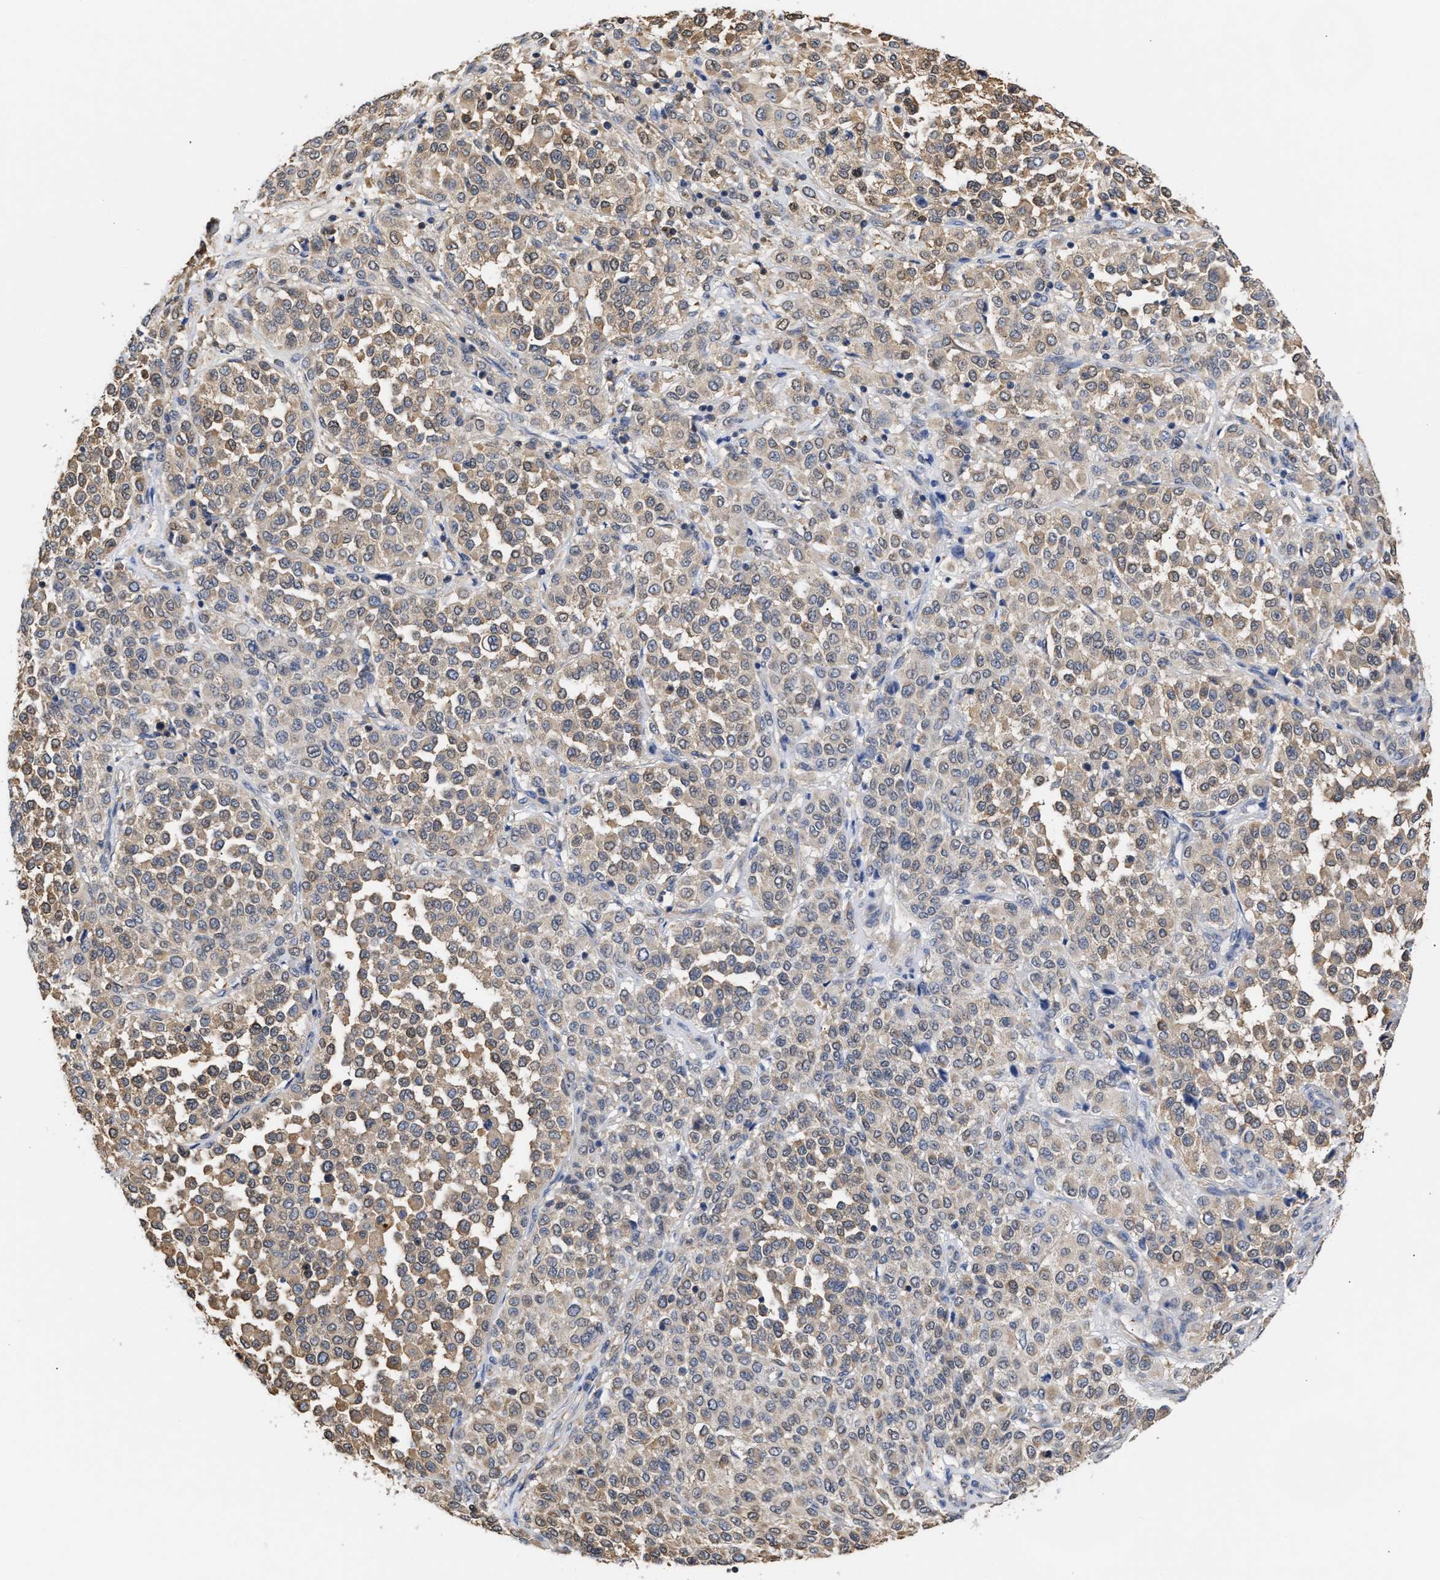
{"staining": {"intensity": "weak", "quantity": "25%-75%", "location": "cytoplasmic/membranous"}, "tissue": "melanoma", "cell_type": "Tumor cells", "image_type": "cancer", "snomed": [{"axis": "morphology", "description": "Malignant melanoma, Metastatic site"}, {"axis": "topography", "description": "Pancreas"}], "caption": "There is low levels of weak cytoplasmic/membranous positivity in tumor cells of malignant melanoma (metastatic site), as demonstrated by immunohistochemical staining (brown color).", "gene": "KLHDC1", "patient": {"sex": "female", "age": 30}}